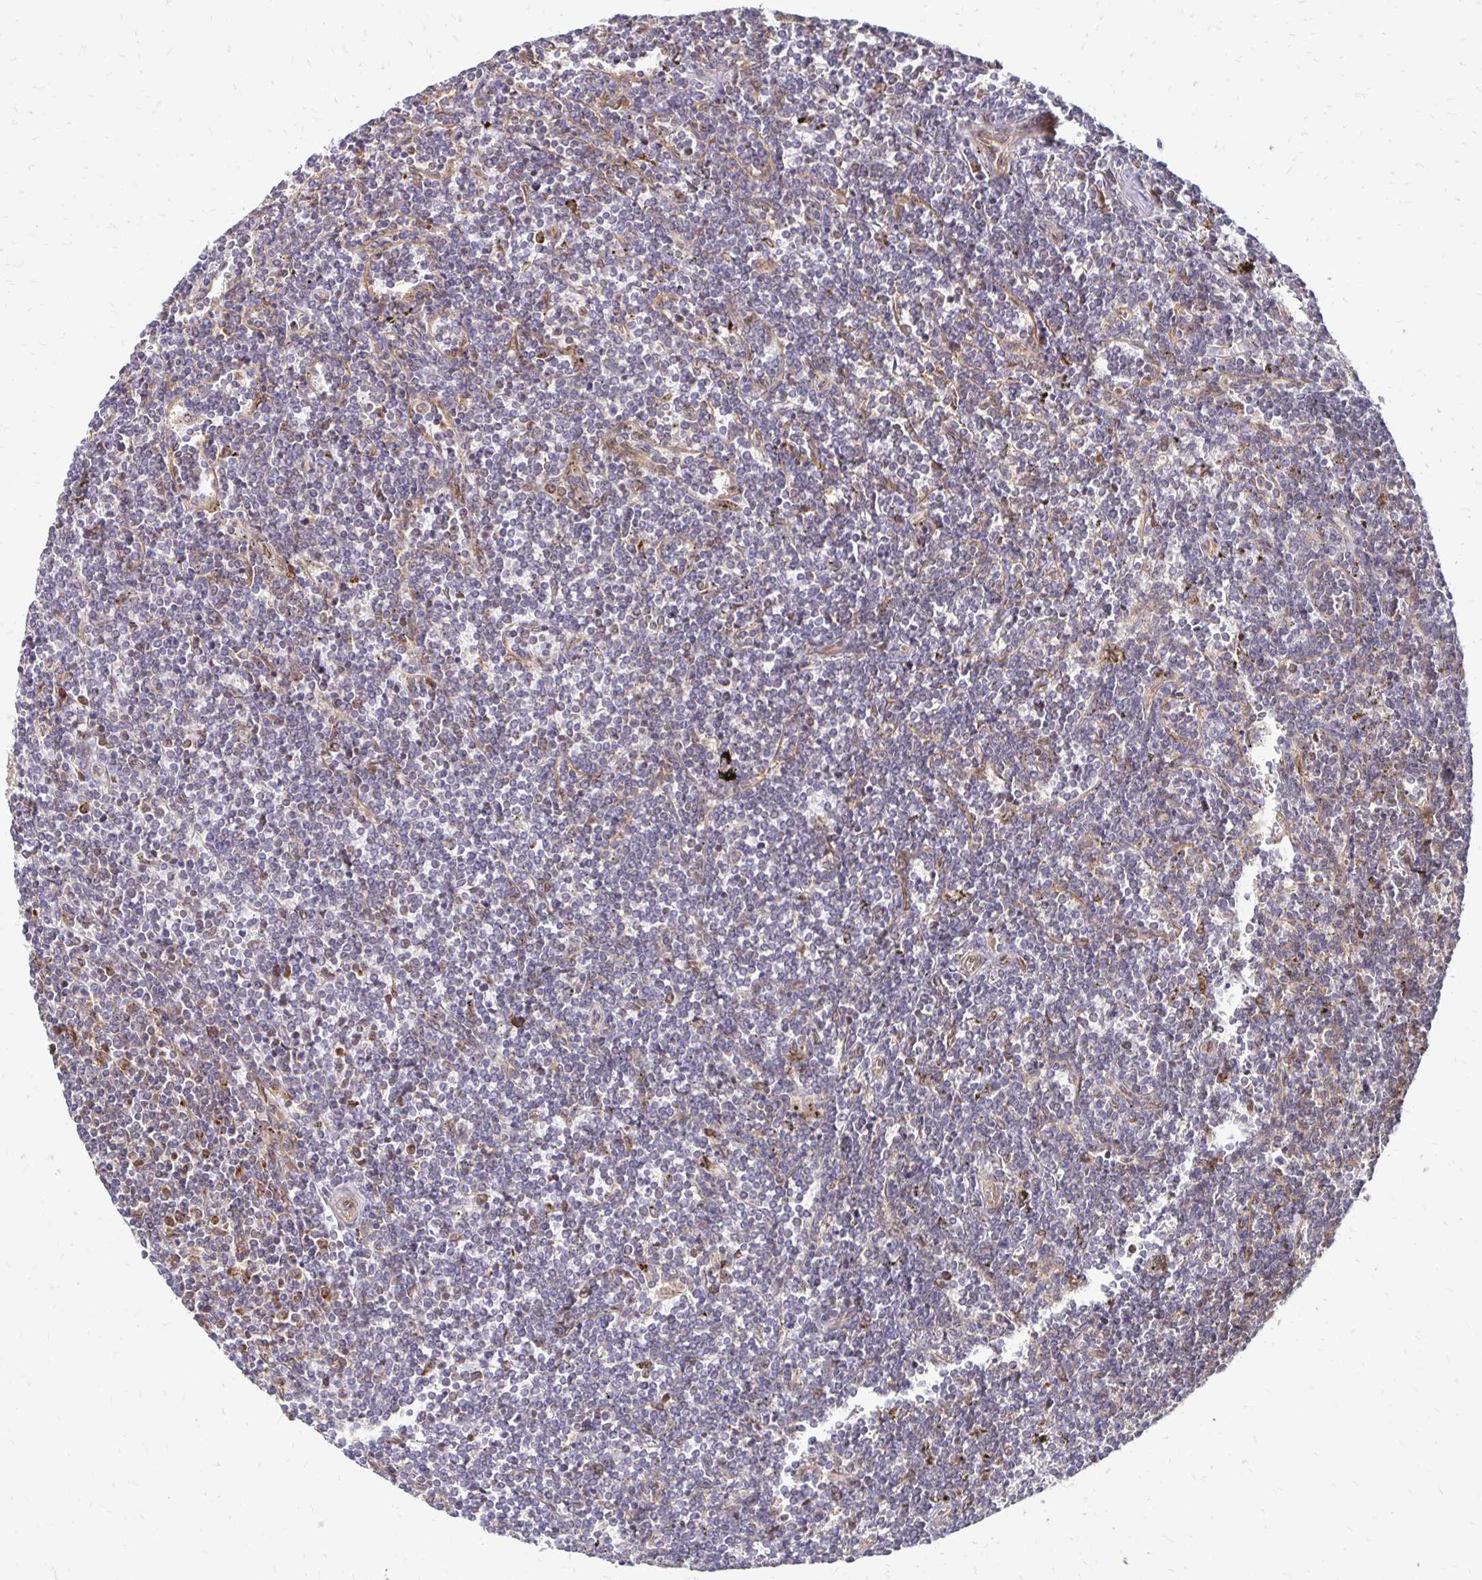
{"staining": {"intensity": "negative", "quantity": "none", "location": "none"}, "tissue": "lymphoma", "cell_type": "Tumor cells", "image_type": "cancer", "snomed": [{"axis": "morphology", "description": "Malignant lymphoma, non-Hodgkin's type, Low grade"}, {"axis": "topography", "description": "Spleen"}], "caption": "Micrograph shows no protein expression in tumor cells of lymphoma tissue.", "gene": "ZW10", "patient": {"sex": "male", "age": 78}}